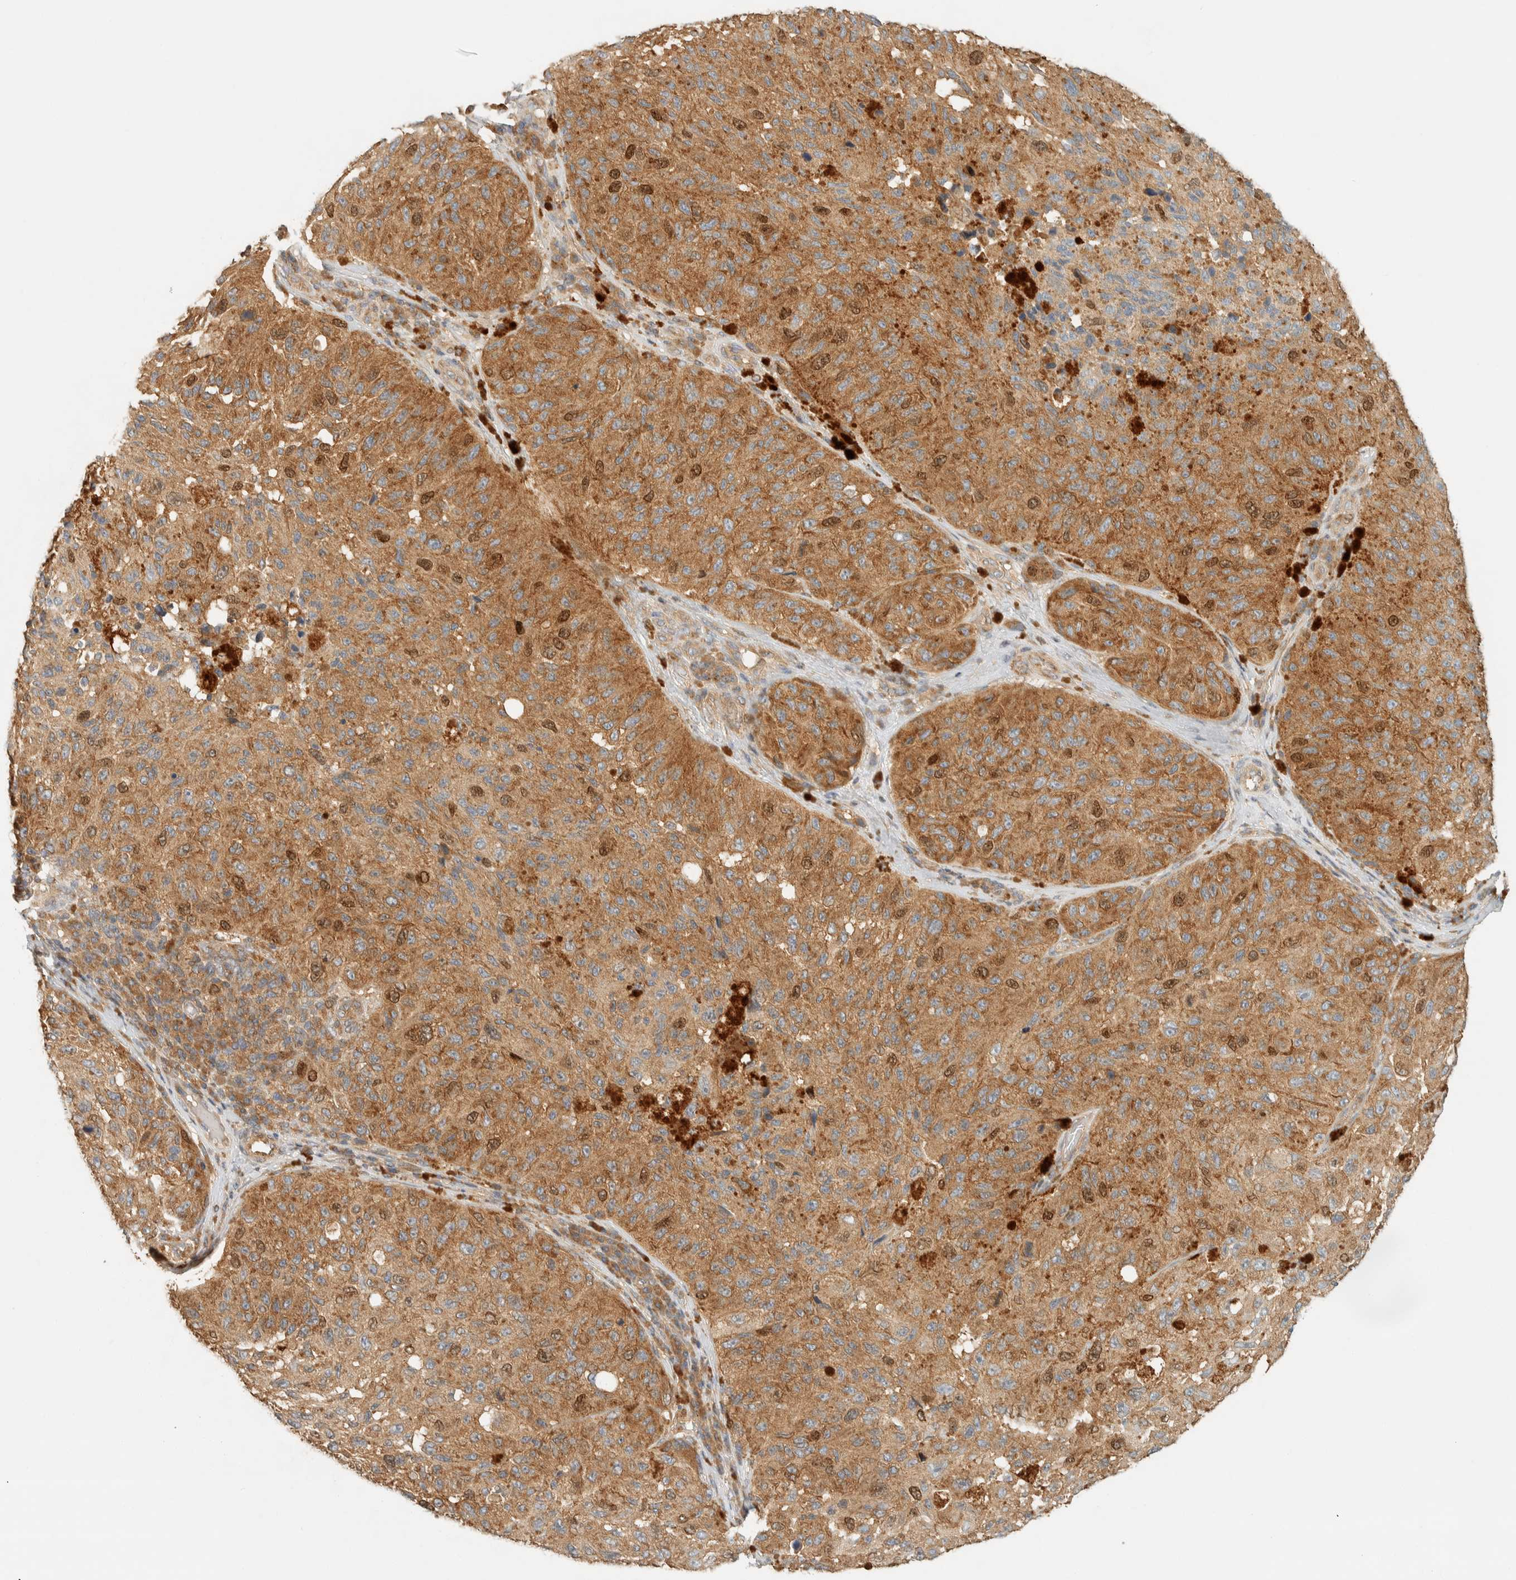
{"staining": {"intensity": "moderate", "quantity": ">75%", "location": "cytoplasmic/membranous,nuclear"}, "tissue": "melanoma", "cell_type": "Tumor cells", "image_type": "cancer", "snomed": [{"axis": "morphology", "description": "Malignant melanoma, NOS"}, {"axis": "topography", "description": "Skin"}], "caption": "Immunohistochemistry (IHC) (DAB) staining of melanoma reveals moderate cytoplasmic/membranous and nuclear protein expression in approximately >75% of tumor cells.", "gene": "ARFGEF1", "patient": {"sex": "female", "age": 73}}